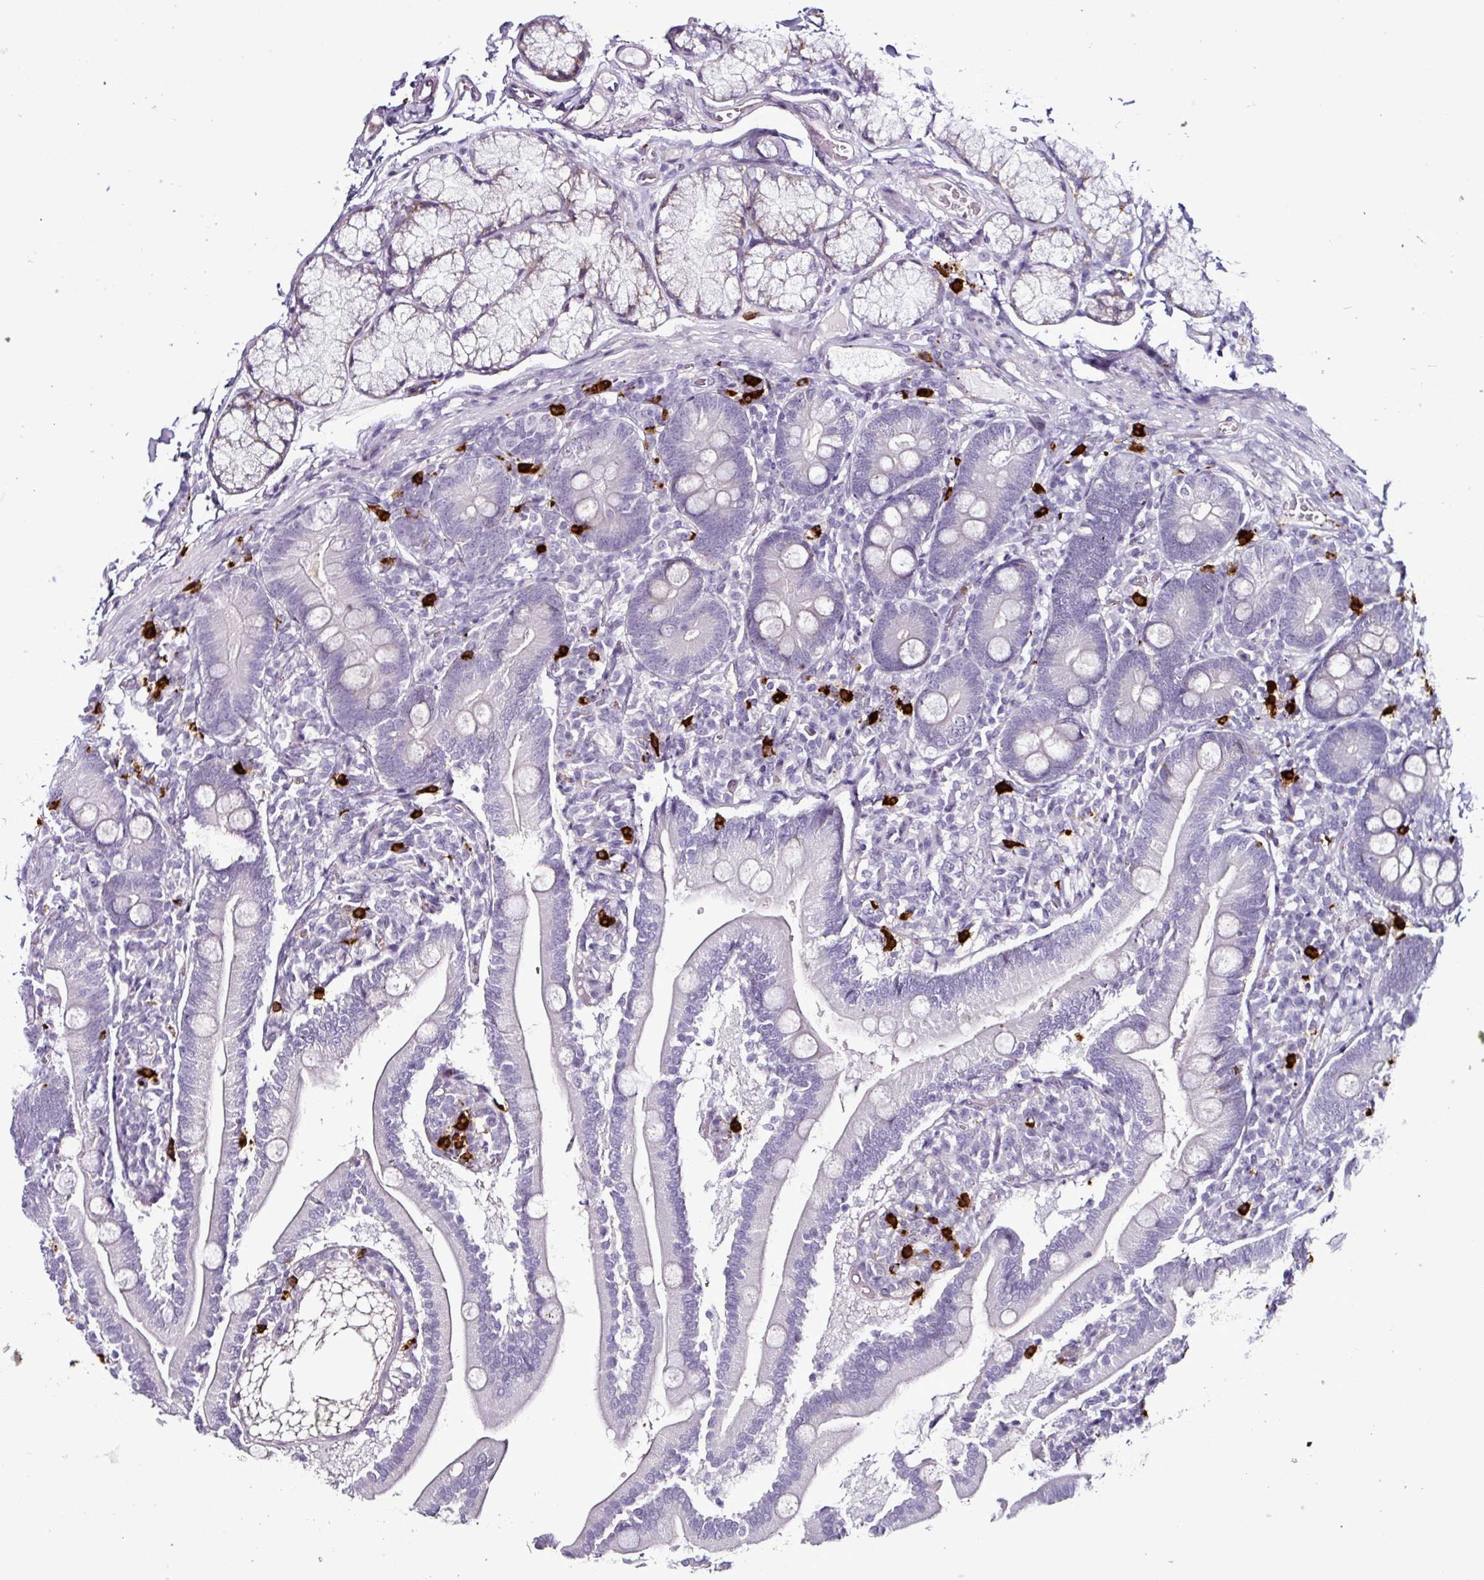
{"staining": {"intensity": "negative", "quantity": "none", "location": "none"}, "tissue": "duodenum", "cell_type": "Glandular cells", "image_type": "normal", "snomed": [{"axis": "morphology", "description": "Normal tissue, NOS"}, {"axis": "topography", "description": "Duodenum"}], "caption": "Immunohistochemistry (IHC) of normal duodenum shows no staining in glandular cells.", "gene": "TMEM178A", "patient": {"sex": "female", "age": 67}}